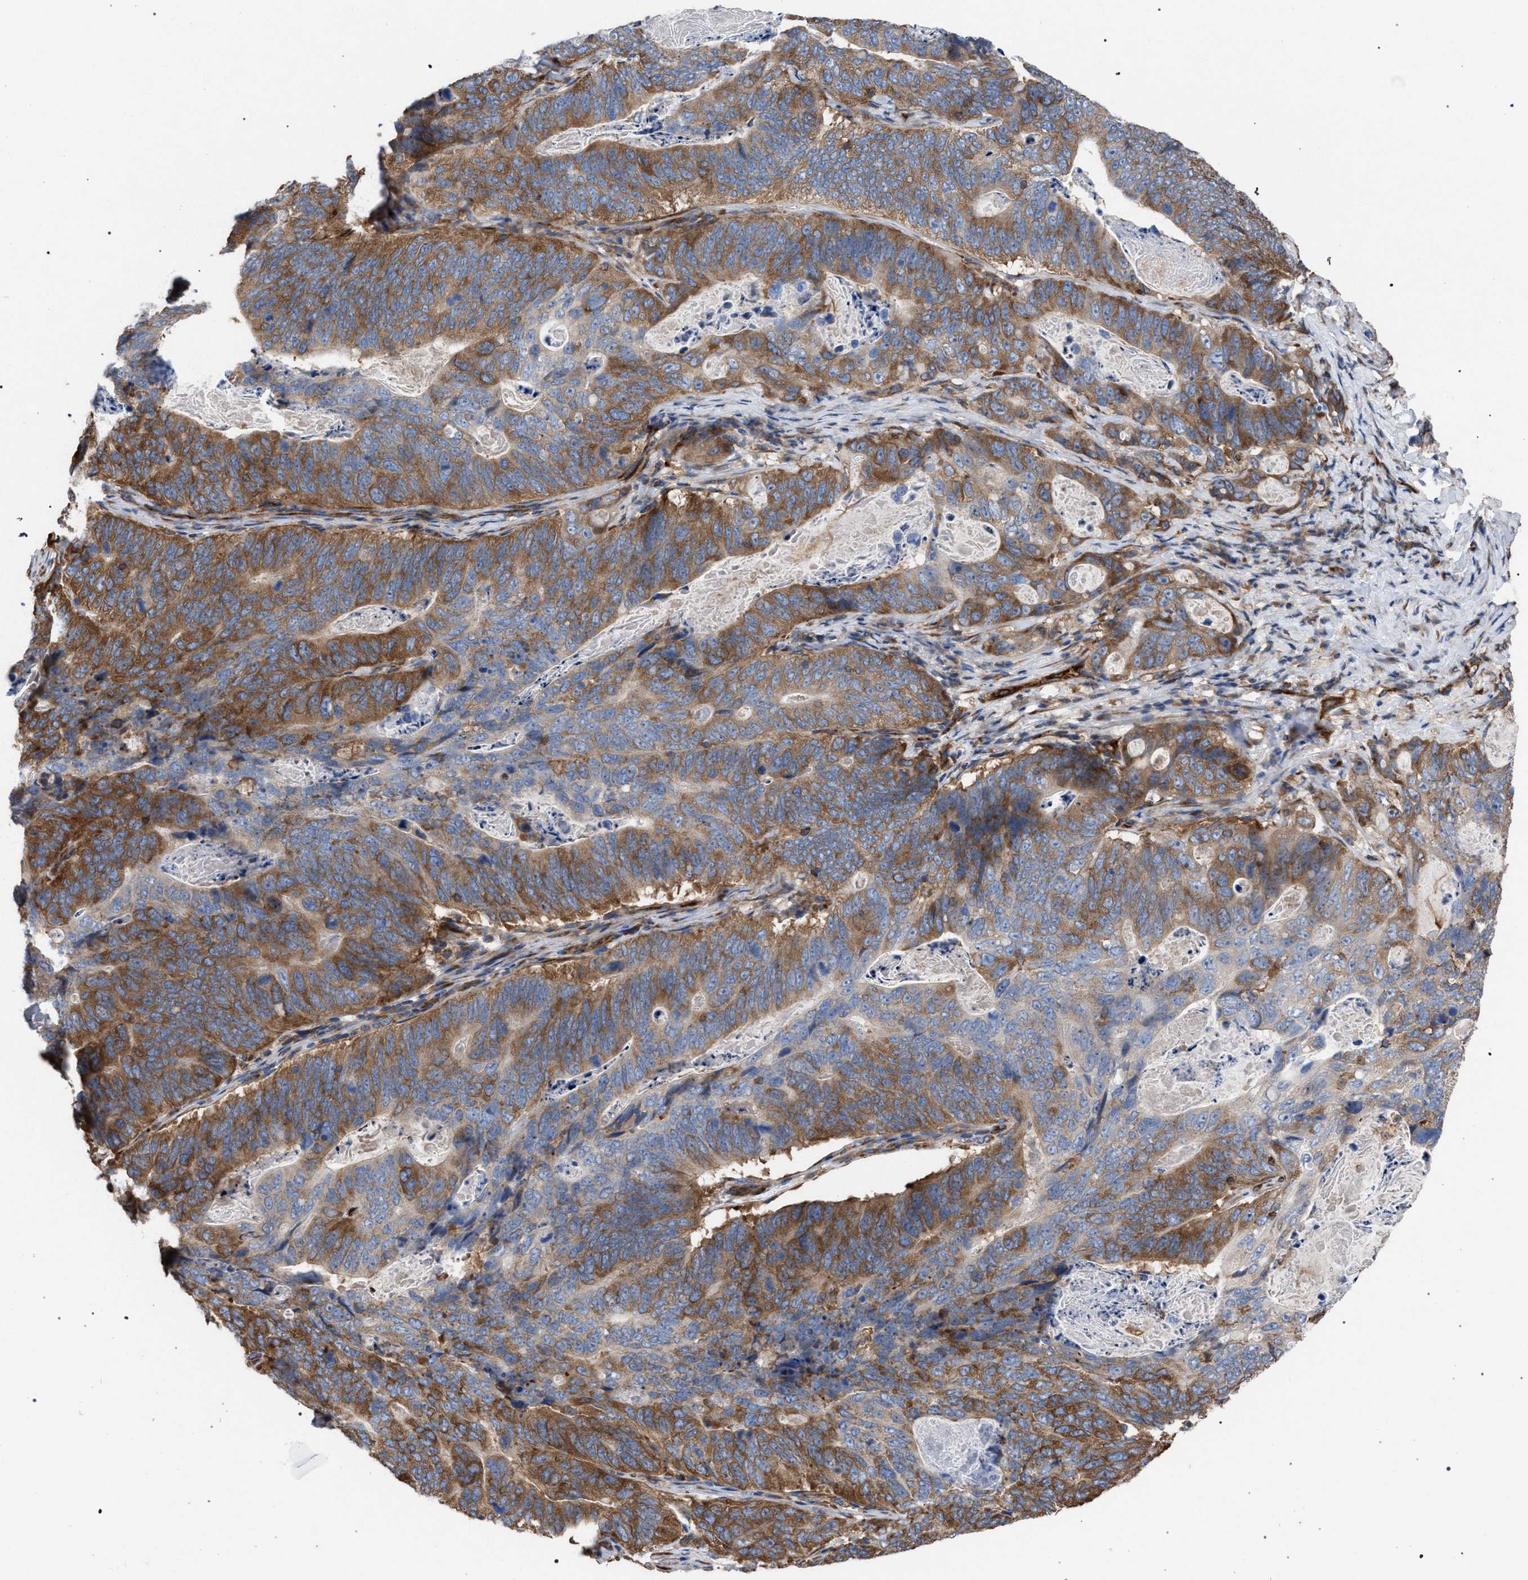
{"staining": {"intensity": "moderate", "quantity": ">75%", "location": "cytoplasmic/membranous"}, "tissue": "stomach cancer", "cell_type": "Tumor cells", "image_type": "cancer", "snomed": [{"axis": "morphology", "description": "Normal tissue, NOS"}, {"axis": "morphology", "description": "Adenocarcinoma, NOS"}, {"axis": "topography", "description": "Stomach"}], "caption": "Immunohistochemical staining of stomach cancer (adenocarcinoma) reveals medium levels of moderate cytoplasmic/membranous protein expression in approximately >75% of tumor cells. (Brightfield microscopy of DAB IHC at high magnification).", "gene": "CDR2L", "patient": {"sex": "female", "age": 89}}